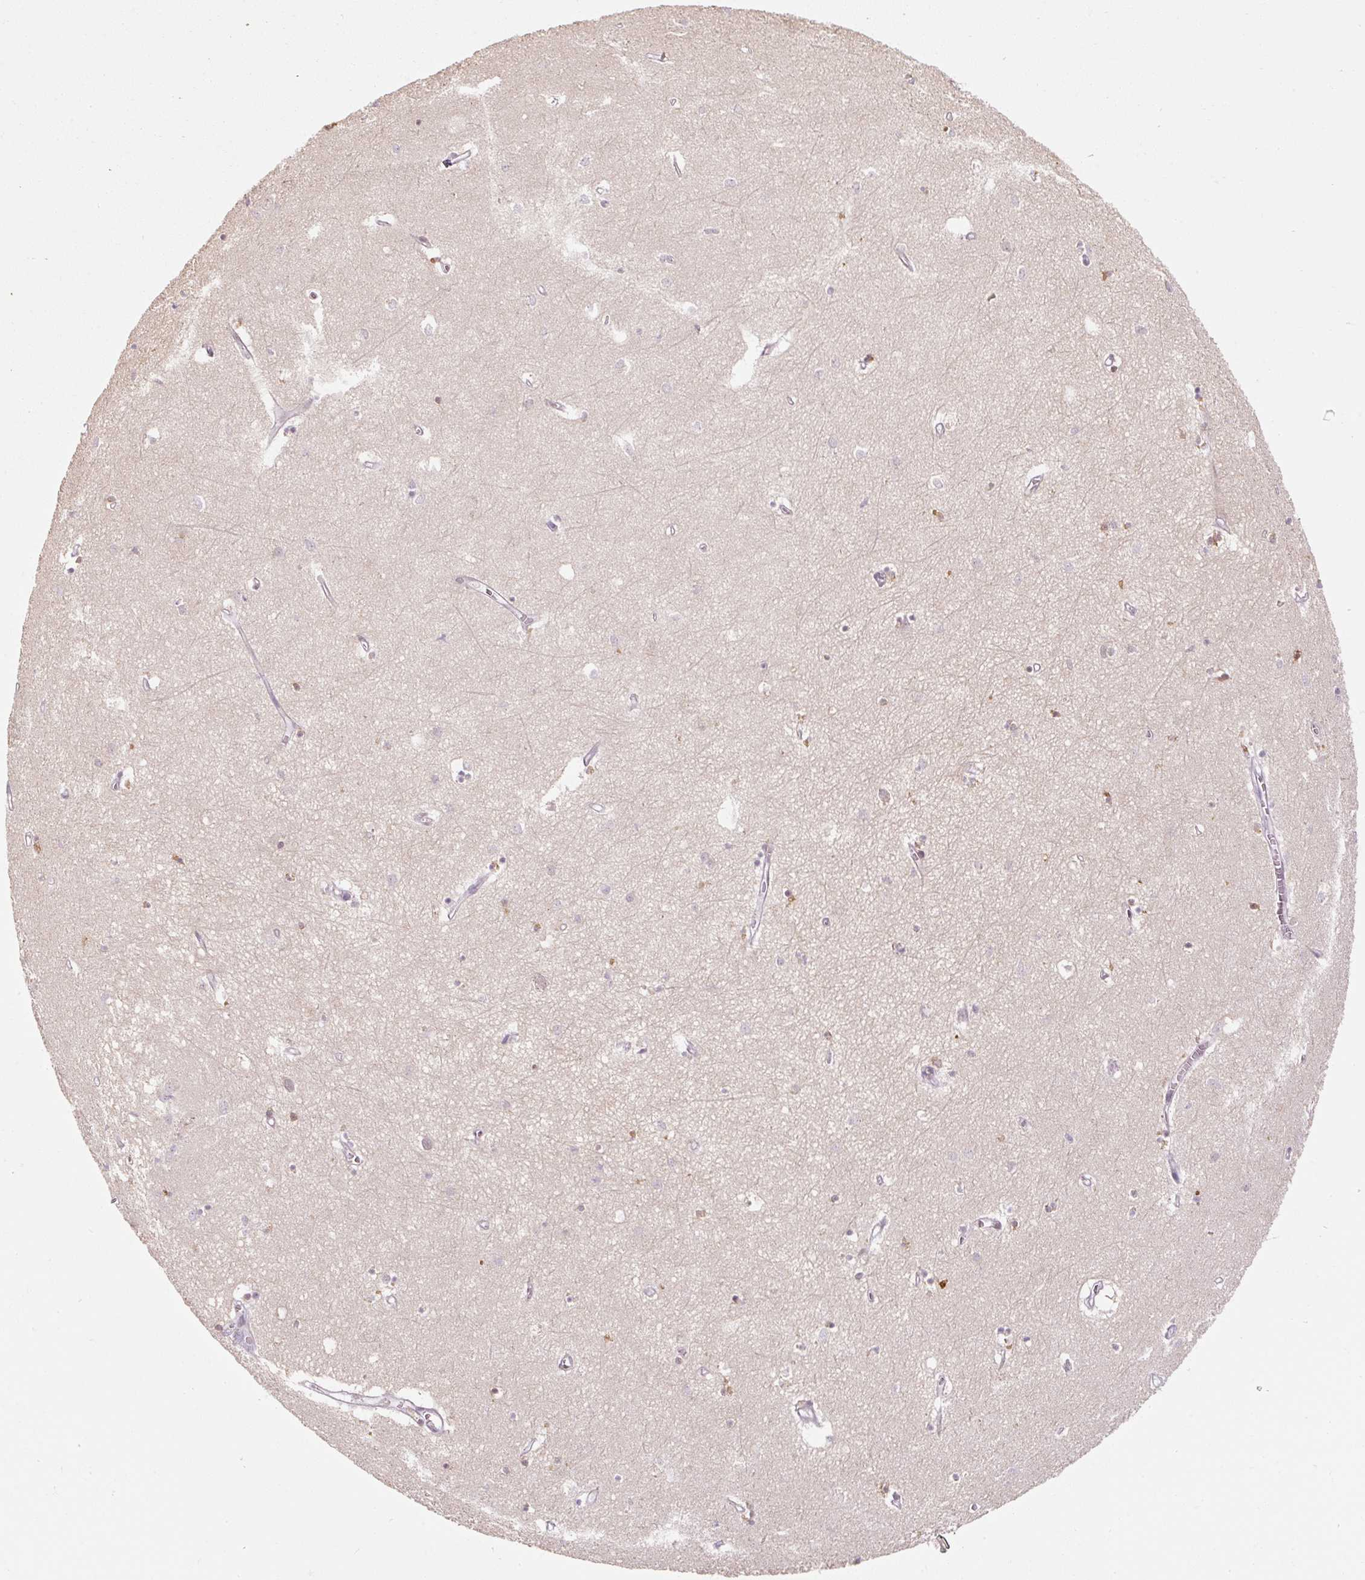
{"staining": {"intensity": "negative", "quantity": "none", "location": "none"}, "tissue": "hippocampus", "cell_type": "Glial cells", "image_type": "normal", "snomed": [{"axis": "morphology", "description": "Normal tissue, NOS"}, {"axis": "topography", "description": "Hippocampus"}], "caption": "This is an IHC micrograph of unremarkable hippocampus. There is no expression in glial cells.", "gene": "U2AF2", "patient": {"sex": "female", "age": 64}}